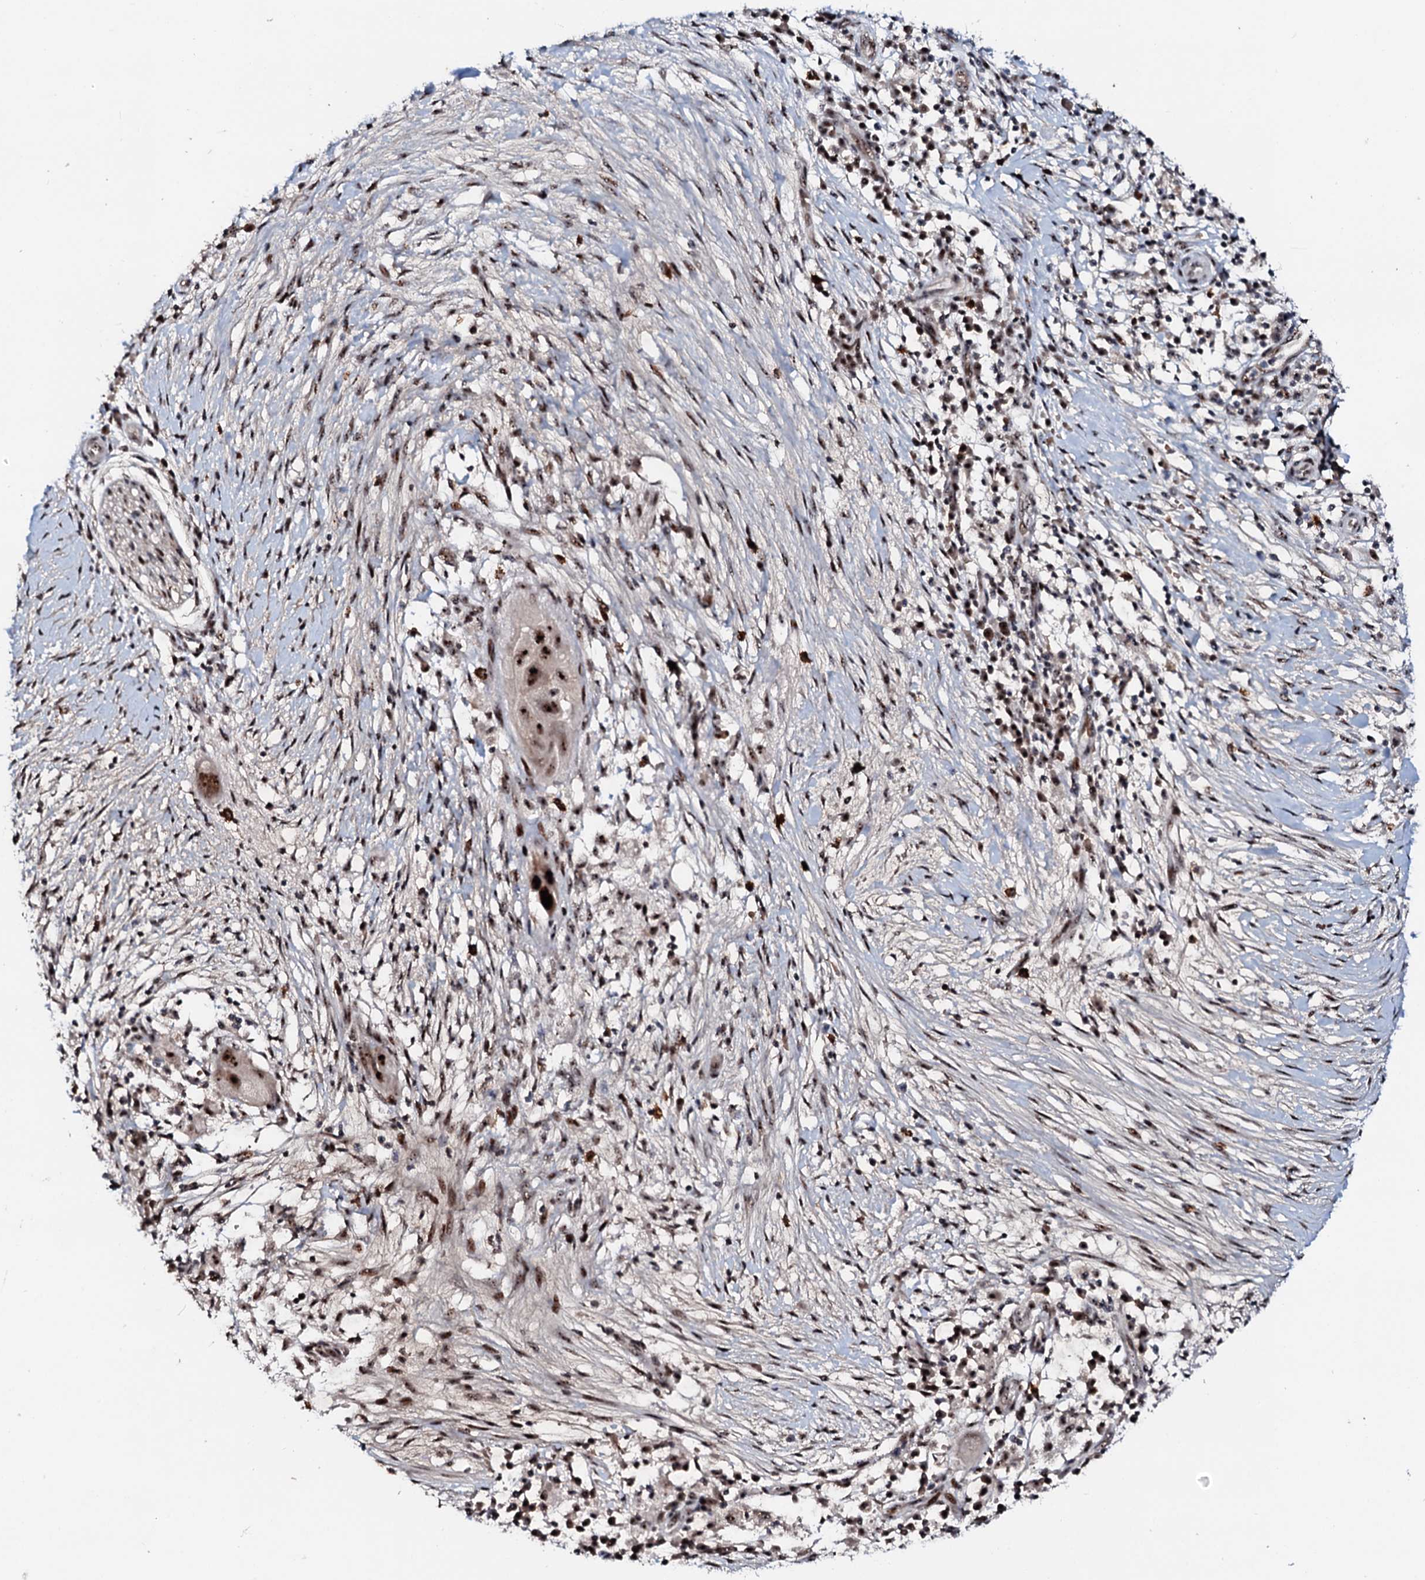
{"staining": {"intensity": "moderate", "quantity": ">75%", "location": "nuclear"}, "tissue": "pancreatic cancer", "cell_type": "Tumor cells", "image_type": "cancer", "snomed": [{"axis": "morphology", "description": "Adenocarcinoma, NOS"}, {"axis": "topography", "description": "Pancreas"}], "caption": "High-magnification brightfield microscopy of pancreatic cancer stained with DAB (brown) and counterstained with hematoxylin (blue). tumor cells exhibit moderate nuclear expression is identified in approximately>75% of cells.", "gene": "NEUROG3", "patient": {"sex": "male", "age": 68}}